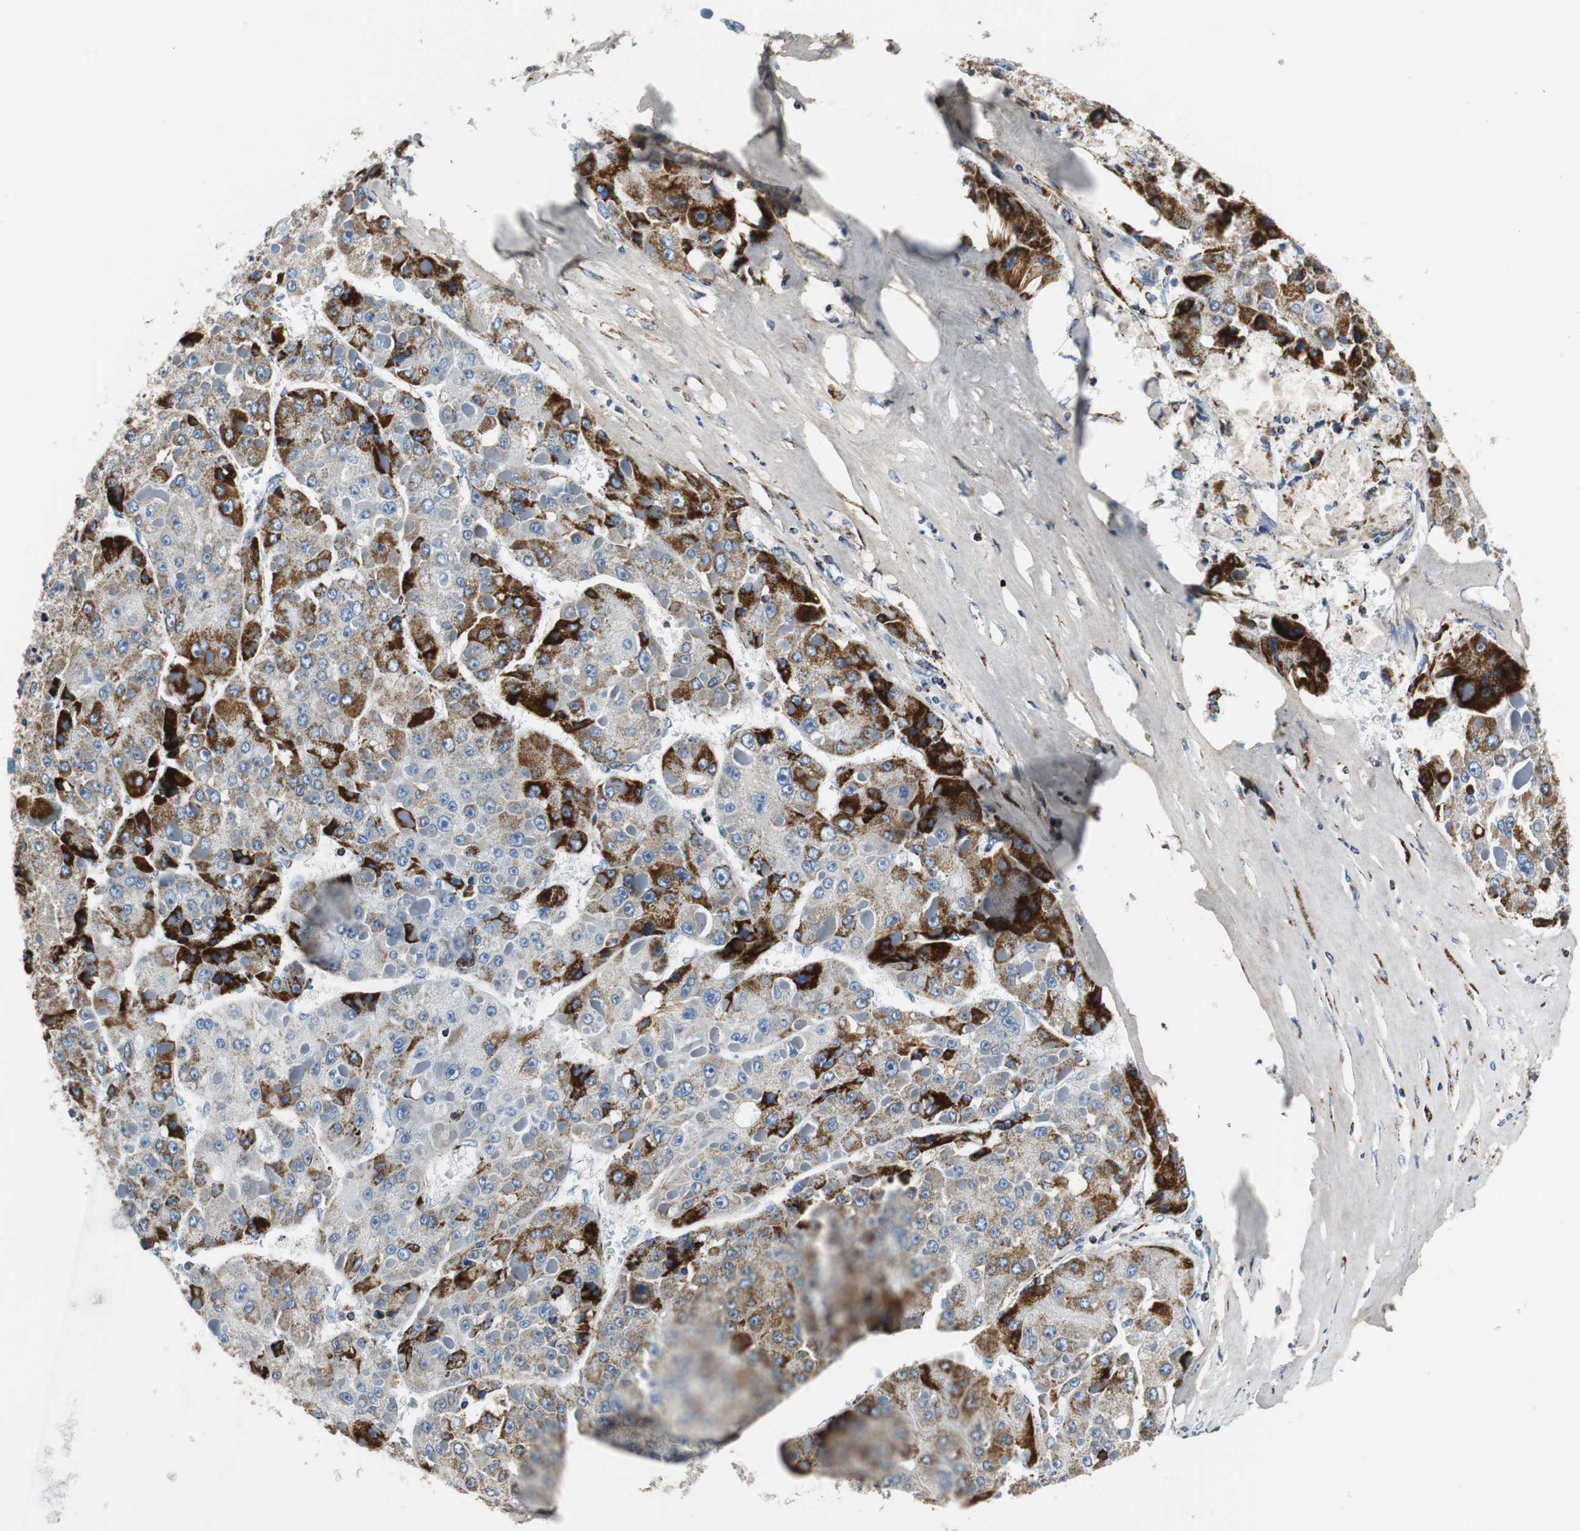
{"staining": {"intensity": "strong", "quantity": "25%-75%", "location": "cytoplasmic/membranous"}, "tissue": "liver cancer", "cell_type": "Tumor cells", "image_type": "cancer", "snomed": [{"axis": "morphology", "description": "Carcinoma, Hepatocellular, NOS"}, {"axis": "topography", "description": "Liver"}], "caption": "This histopathology image exhibits immunohistochemistry staining of liver hepatocellular carcinoma, with high strong cytoplasmic/membranous staining in about 25%-75% of tumor cells.", "gene": "C1QTNF7", "patient": {"sex": "female", "age": 73}}